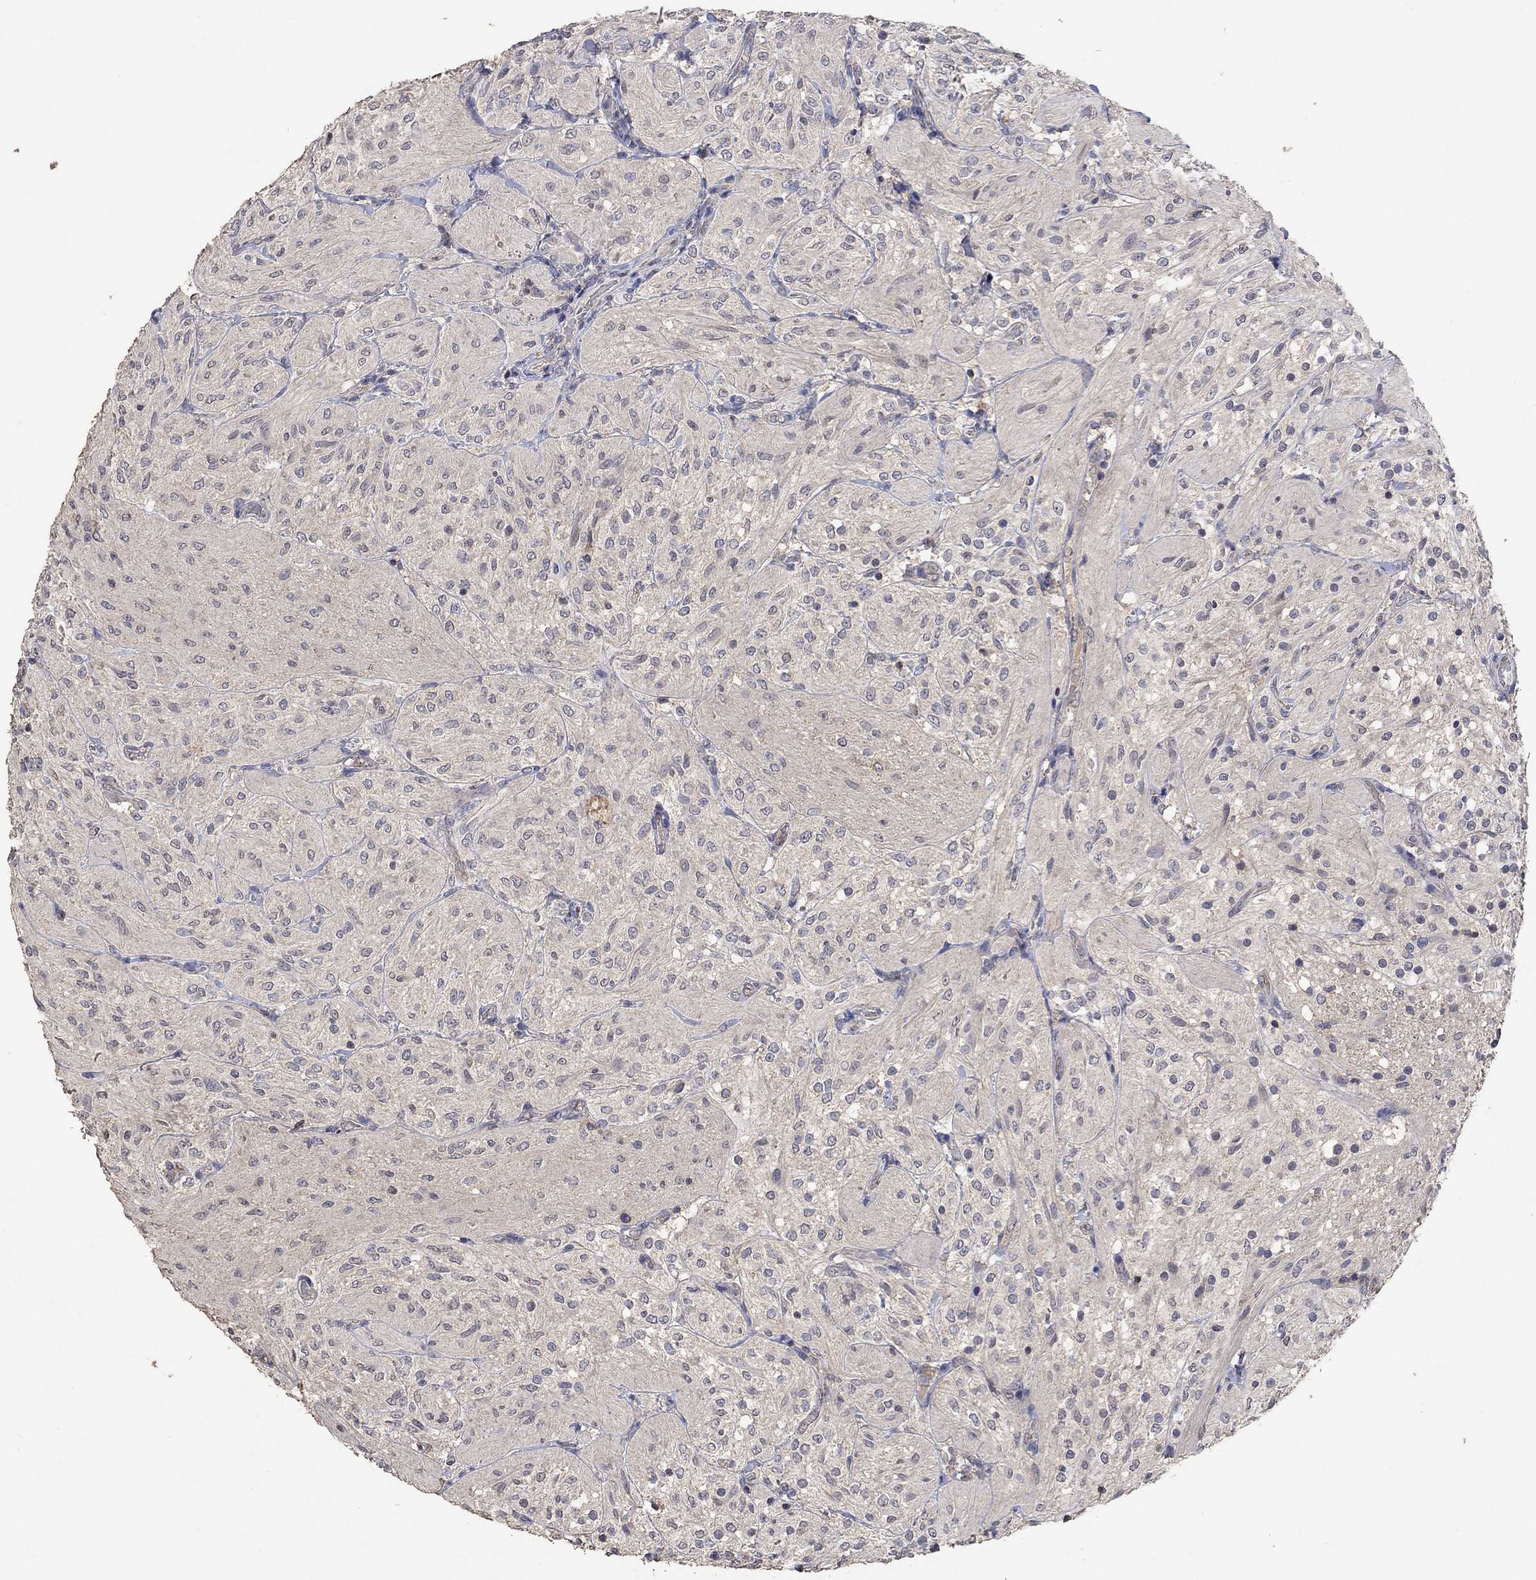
{"staining": {"intensity": "negative", "quantity": "none", "location": "none"}, "tissue": "glioma", "cell_type": "Tumor cells", "image_type": "cancer", "snomed": [{"axis": "morphology", "description": "Glioma, malignant, Low grade"}, {"axis": "topography", "description": "Brain"}], "caption": "Immunohistochemical staining of malignant glioma (low-grade) demonstrates no significant expression in tumor cells. Nuclei are stained in blue.", "gene": "PTPN20", "patient": {"sex": "male", "age": 3}}